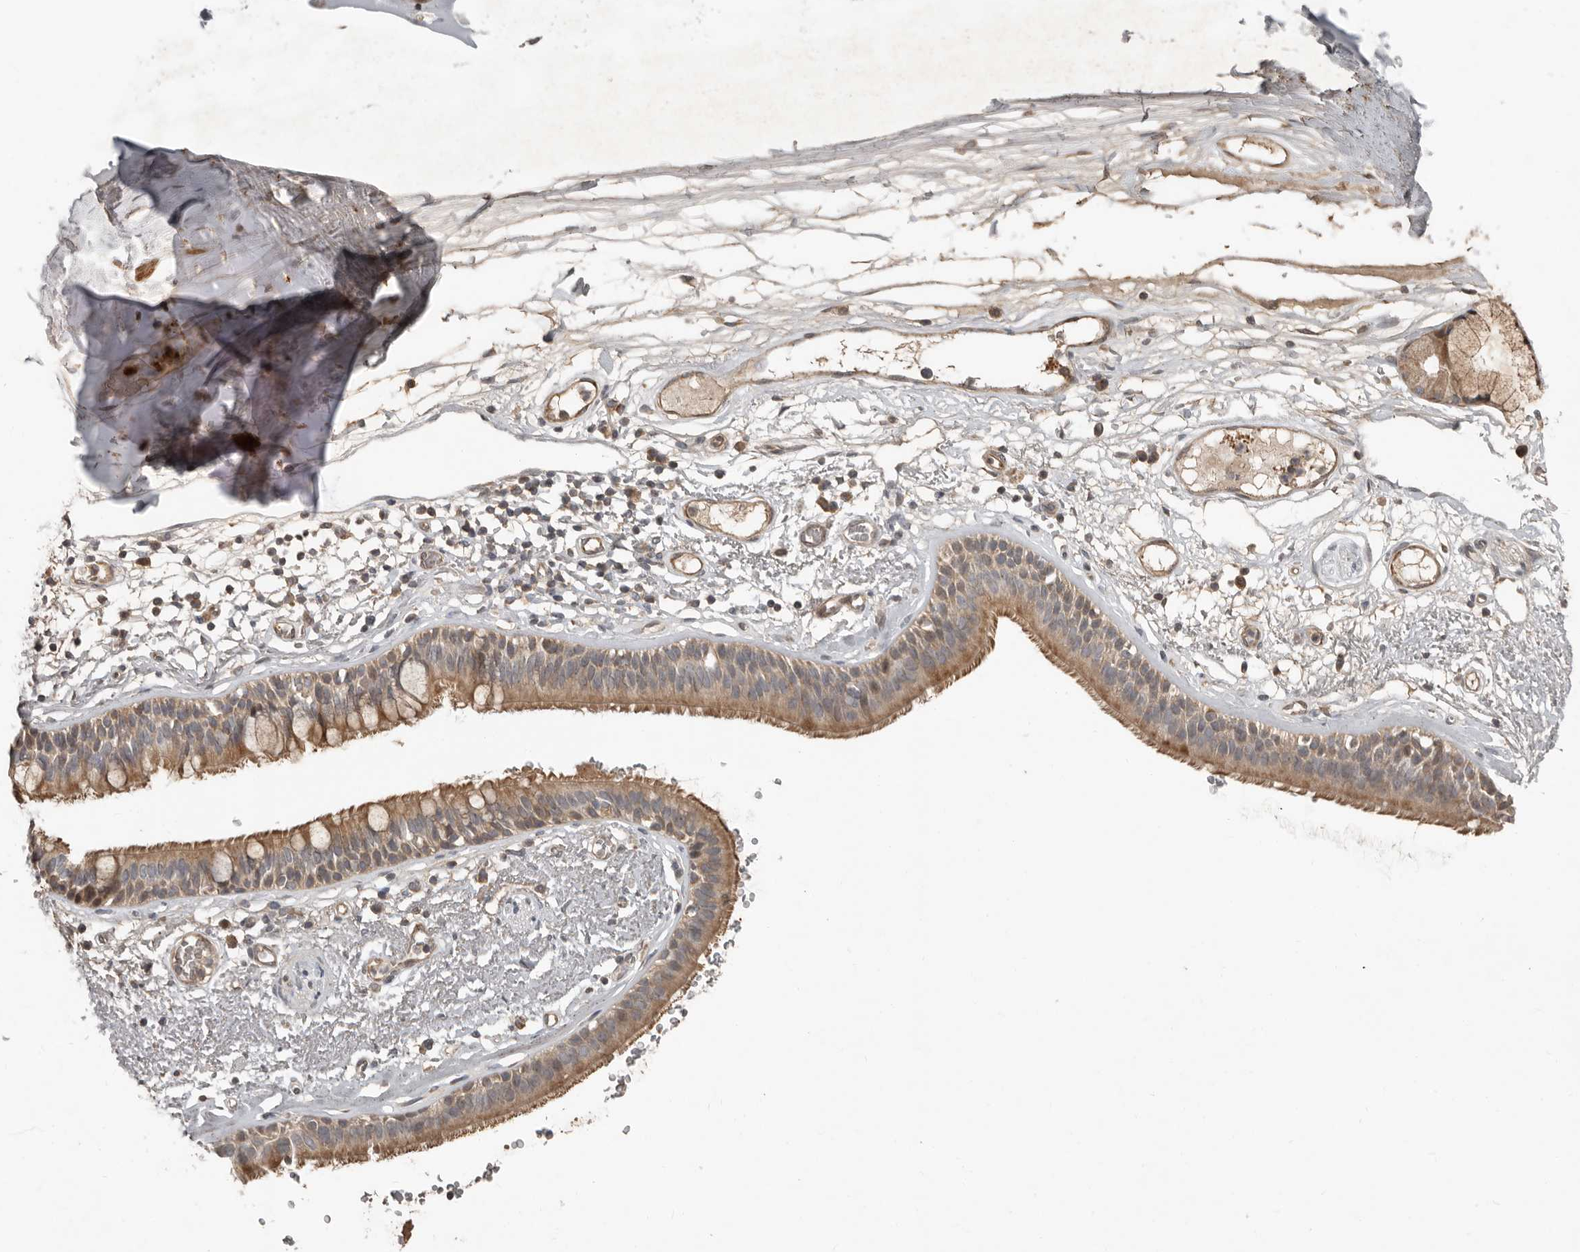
{"staining": {"intensity": "moderate", "quantity": "<25%", "location": "cytoplasmic/membranous"}, "tissue": "adipose tissue", "cell_type": "Adipocytes", "image_type": "normal", "snomed": [{"axis": "morphology", "description": "Normal tissue, NOS"}, {"axis": "topography", "description": "Cartilage tissue"}], "caption": "This micrograph demonstrates unremarkable adipose tissue stained with IHC to label a protein in brown. The cytoplasmic/membranous of adipocytes show moderate positivity for the protein. Nuclei are counter-stained blue.", "gene": "SLC6A7", "patient": {"sex": "female", "age": 63}}